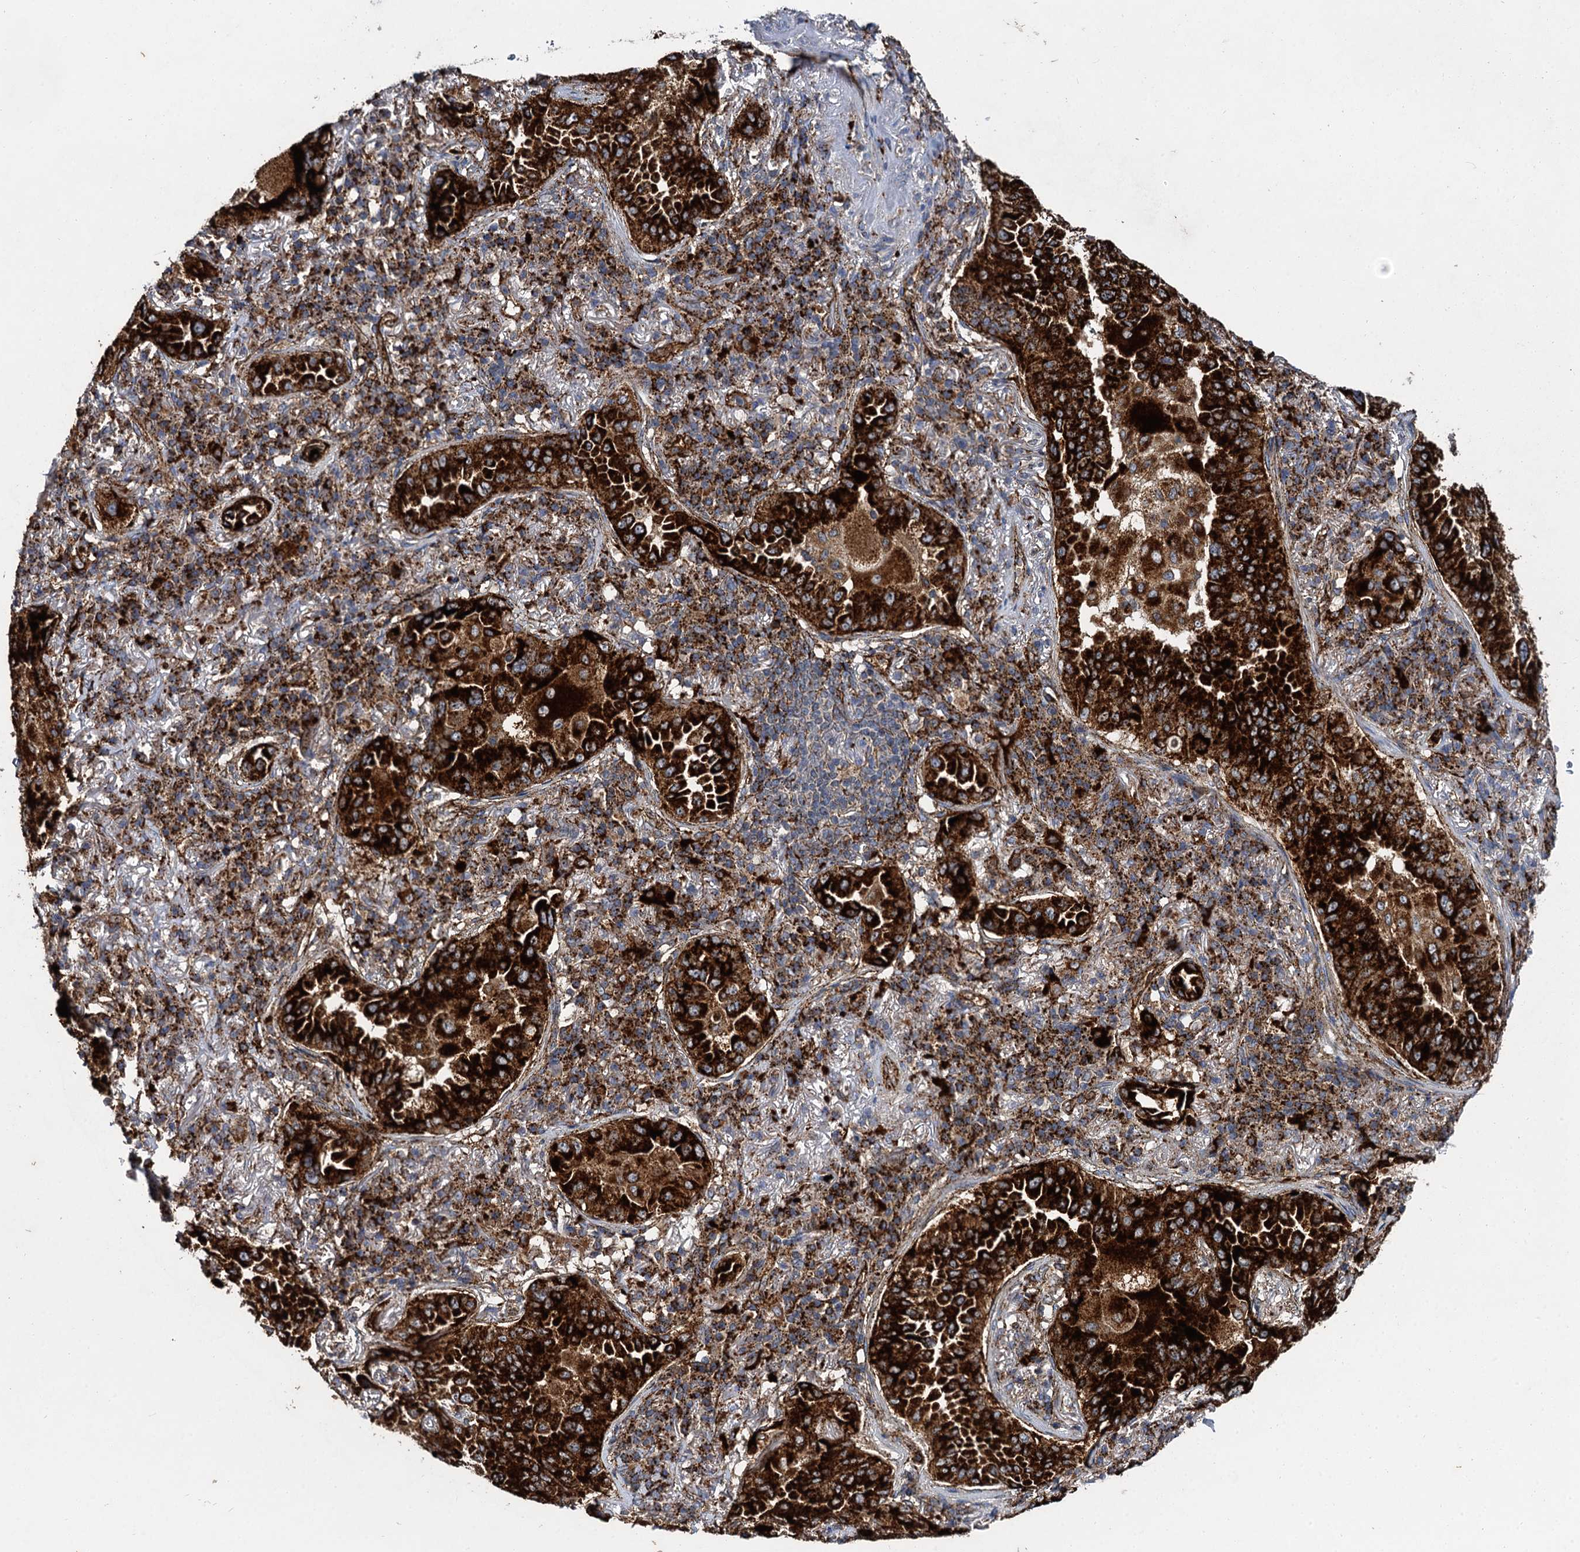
{"staining": {"intensity": "strong", "quantity": ">75%", "location": "cytoplasmic/membranous"}, "tissue": "lung cancer", "cell_type": "Tumor cells", "image_type": "cancer", "snomed": [{"axis": "morphology", "description": "Adenocarcinoma, NOS"}, {"axis": "topography", "description": "Lung"}], "caption": "This histopathology image exhibits immunohistochemistry staining of human lung cancer (adenocarcinoma), with high strong cytoplasmic/membranous positivity in about >75% of tumor cells.", "gene": "GBA1", "patient": {"sex": "female", "age": 69}}